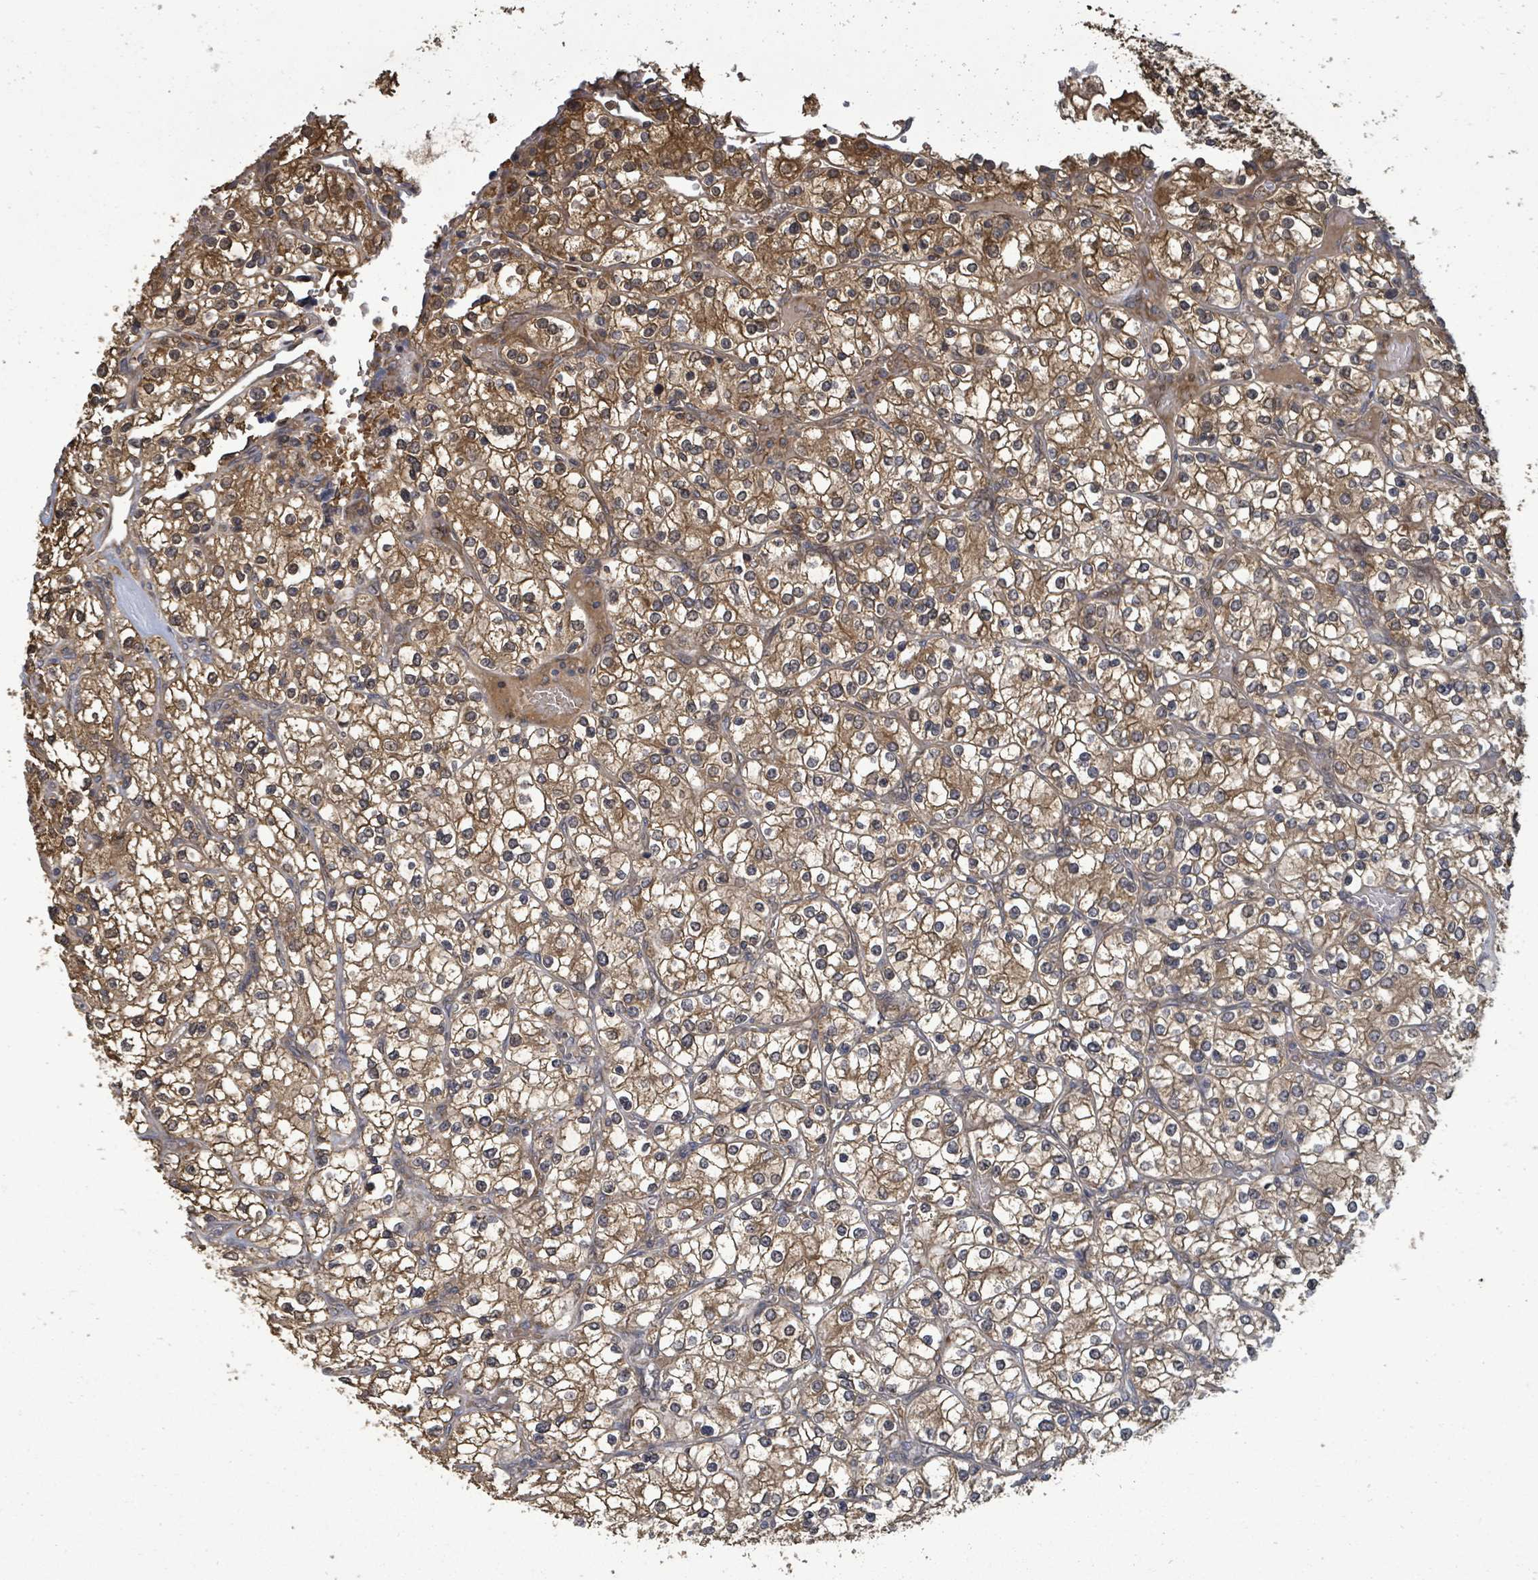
{"staining": {"intensity": "moderate", "quantity": "25%-75%", "location": "cytoplasmic/membranous"}, "tissue": "renal cancer", "cell_type": "Tumor cells", "image_type": "cancer", "snomed": [{"axis": "morphology", "description": "Adenocarcinoma, NOS"}, {"axis": "topography", "description": "Kidney"}], "caption": "Immunohistochemistry (DAB) staining of human adenocarcinoma (renal) displays moderate cytoplasmic/membranous protein staining in about 25%-75% of tumor cells.", "gene": "MAP3K6", "patient": {"sex": "male", "age": 80}}